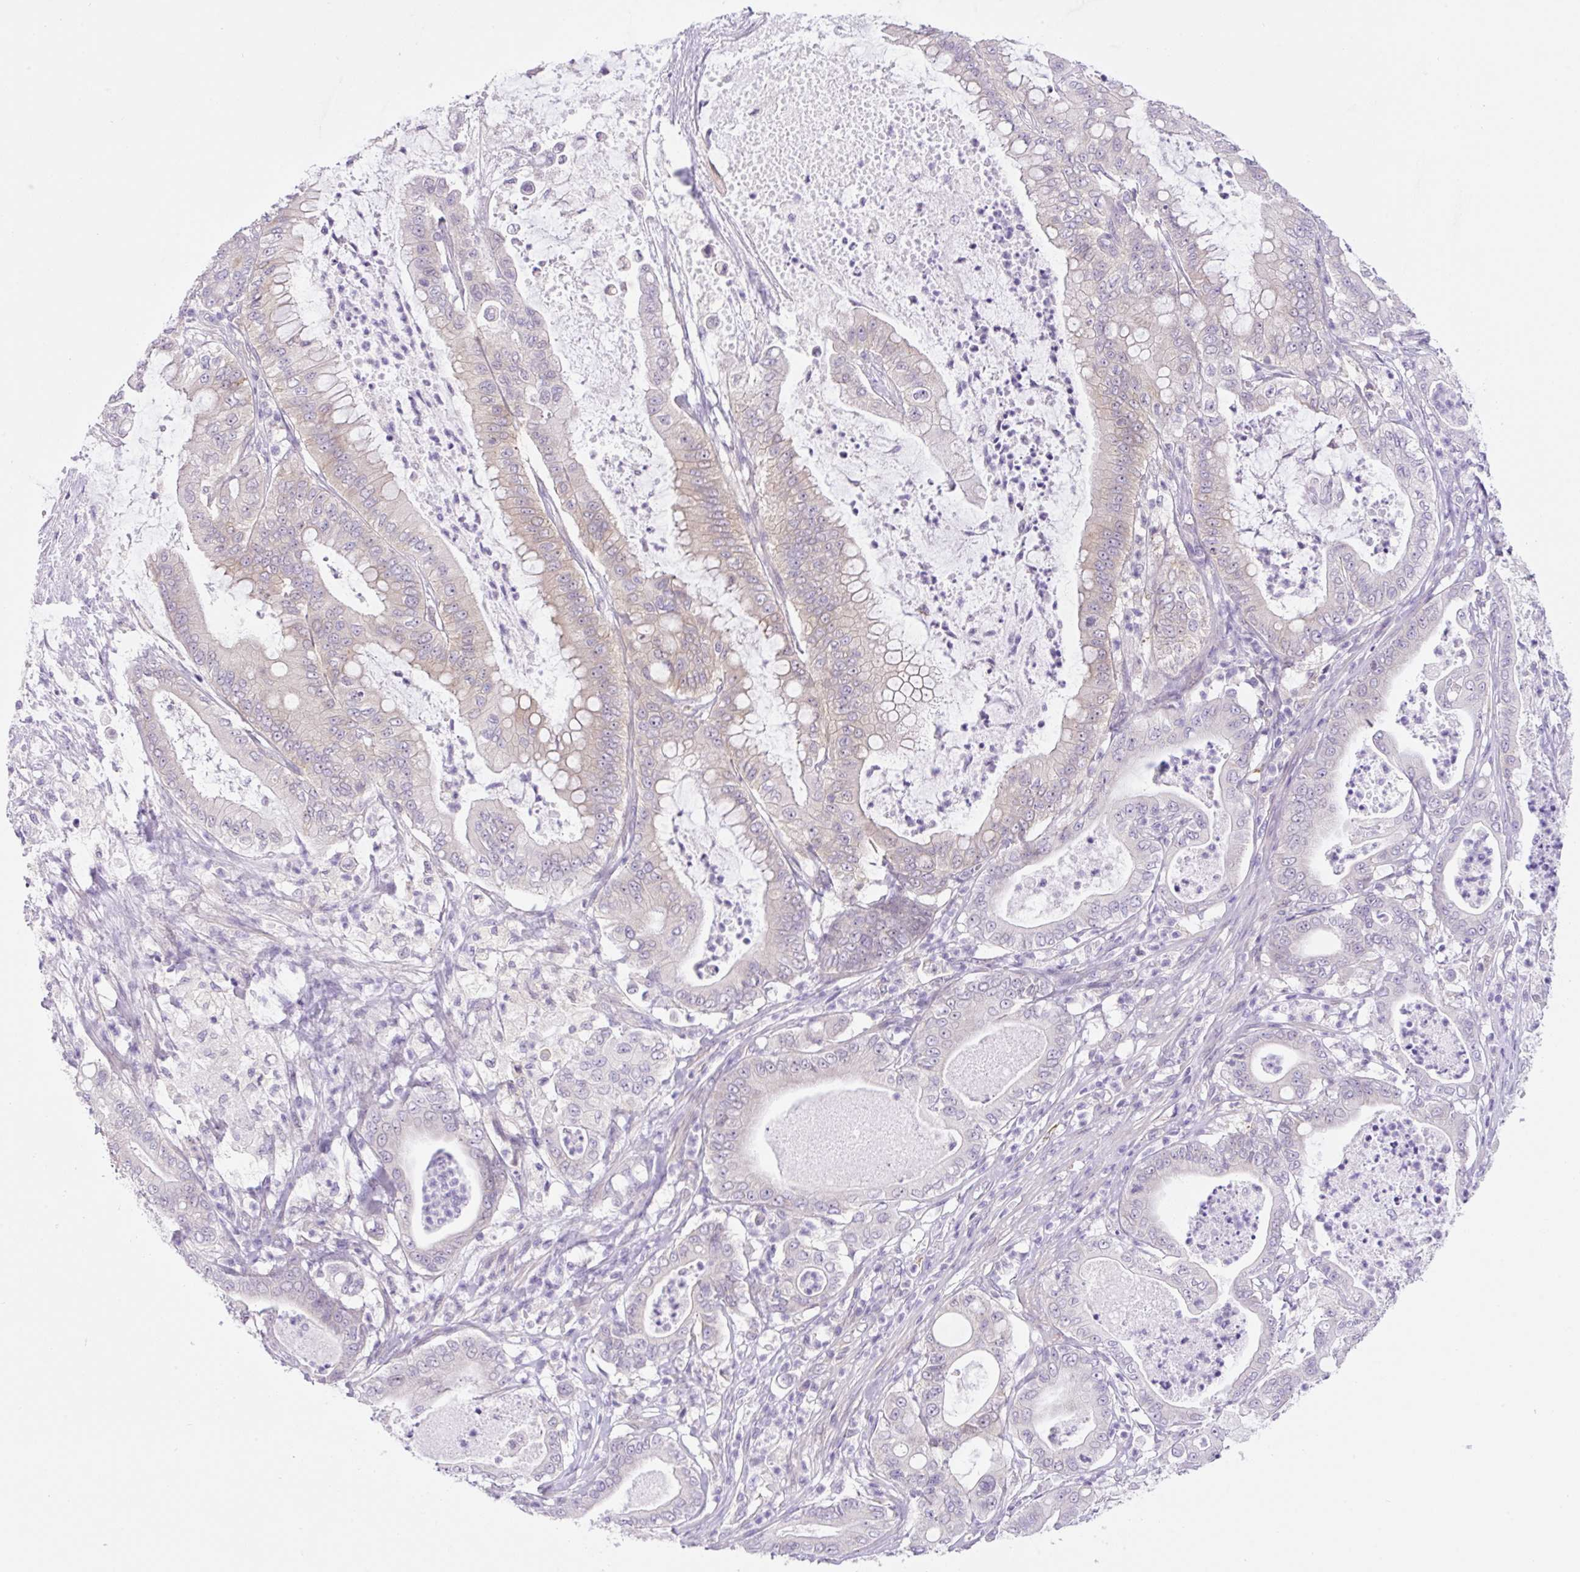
{"staining": {"intensity": "weak", "quantity": "<25%", "location": "cytoplasmic/membranous"}, "tissue": "pancreatic cancer", "cell_type": "Tumor cells", "image_type": "cancer", "snomed": [{"axis": "morphology", "description": "Adenocarcinoma, NOS"}, {"axis": "topography", "description": "Pancreas"}], "caption": "IHC image of neoplastic tissue: adenocarcinoma (pancreatic) stained with DAB reveals no significant protein staining in tumor cells. (DAB IHC, high magnification).", "gene": "CAMK2B", "patient": {"sex": "male", "age": 71}}